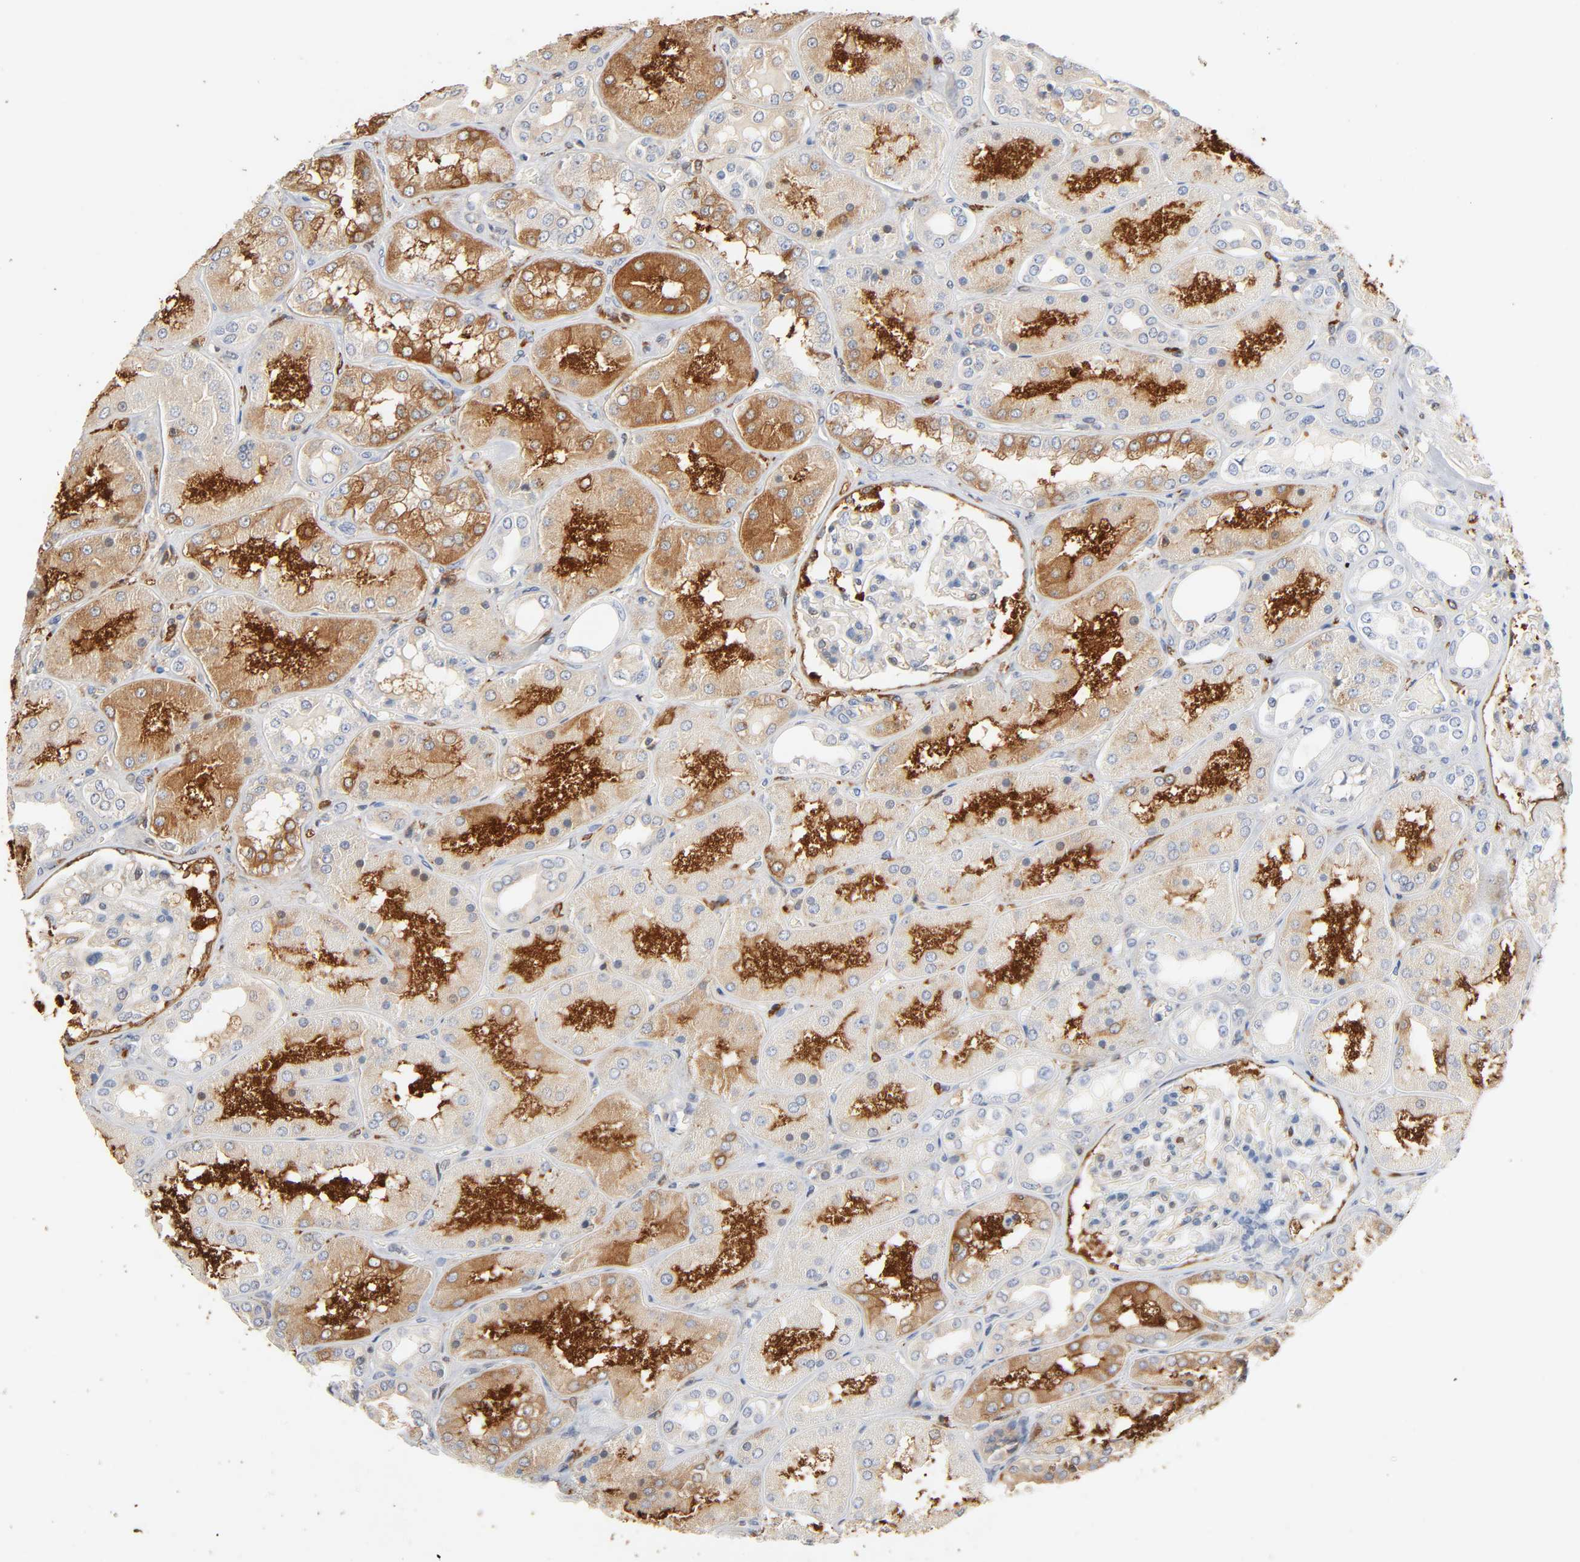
{"staining": {"intensity": "moderate", "quantity": "25%-75%", "location": "cytoplasmic/membranous"}, "tissue": "kidney", "cell_type": "Cells in glomeruli", "image_type": "normal", "snomed": [{"axis": "morphology", "description": "Normal tissue, NOS"}, {"axis": "topography", "description": "Kidney"}], "caption": "Human kidney stained for a protein (brown) displays moderate cytoplasmic/membranous positive staining in approximately 25%-75% of cells in glomeruli.", "gene": "BIN1", "patient": {"sex": "female", "age": 56}}